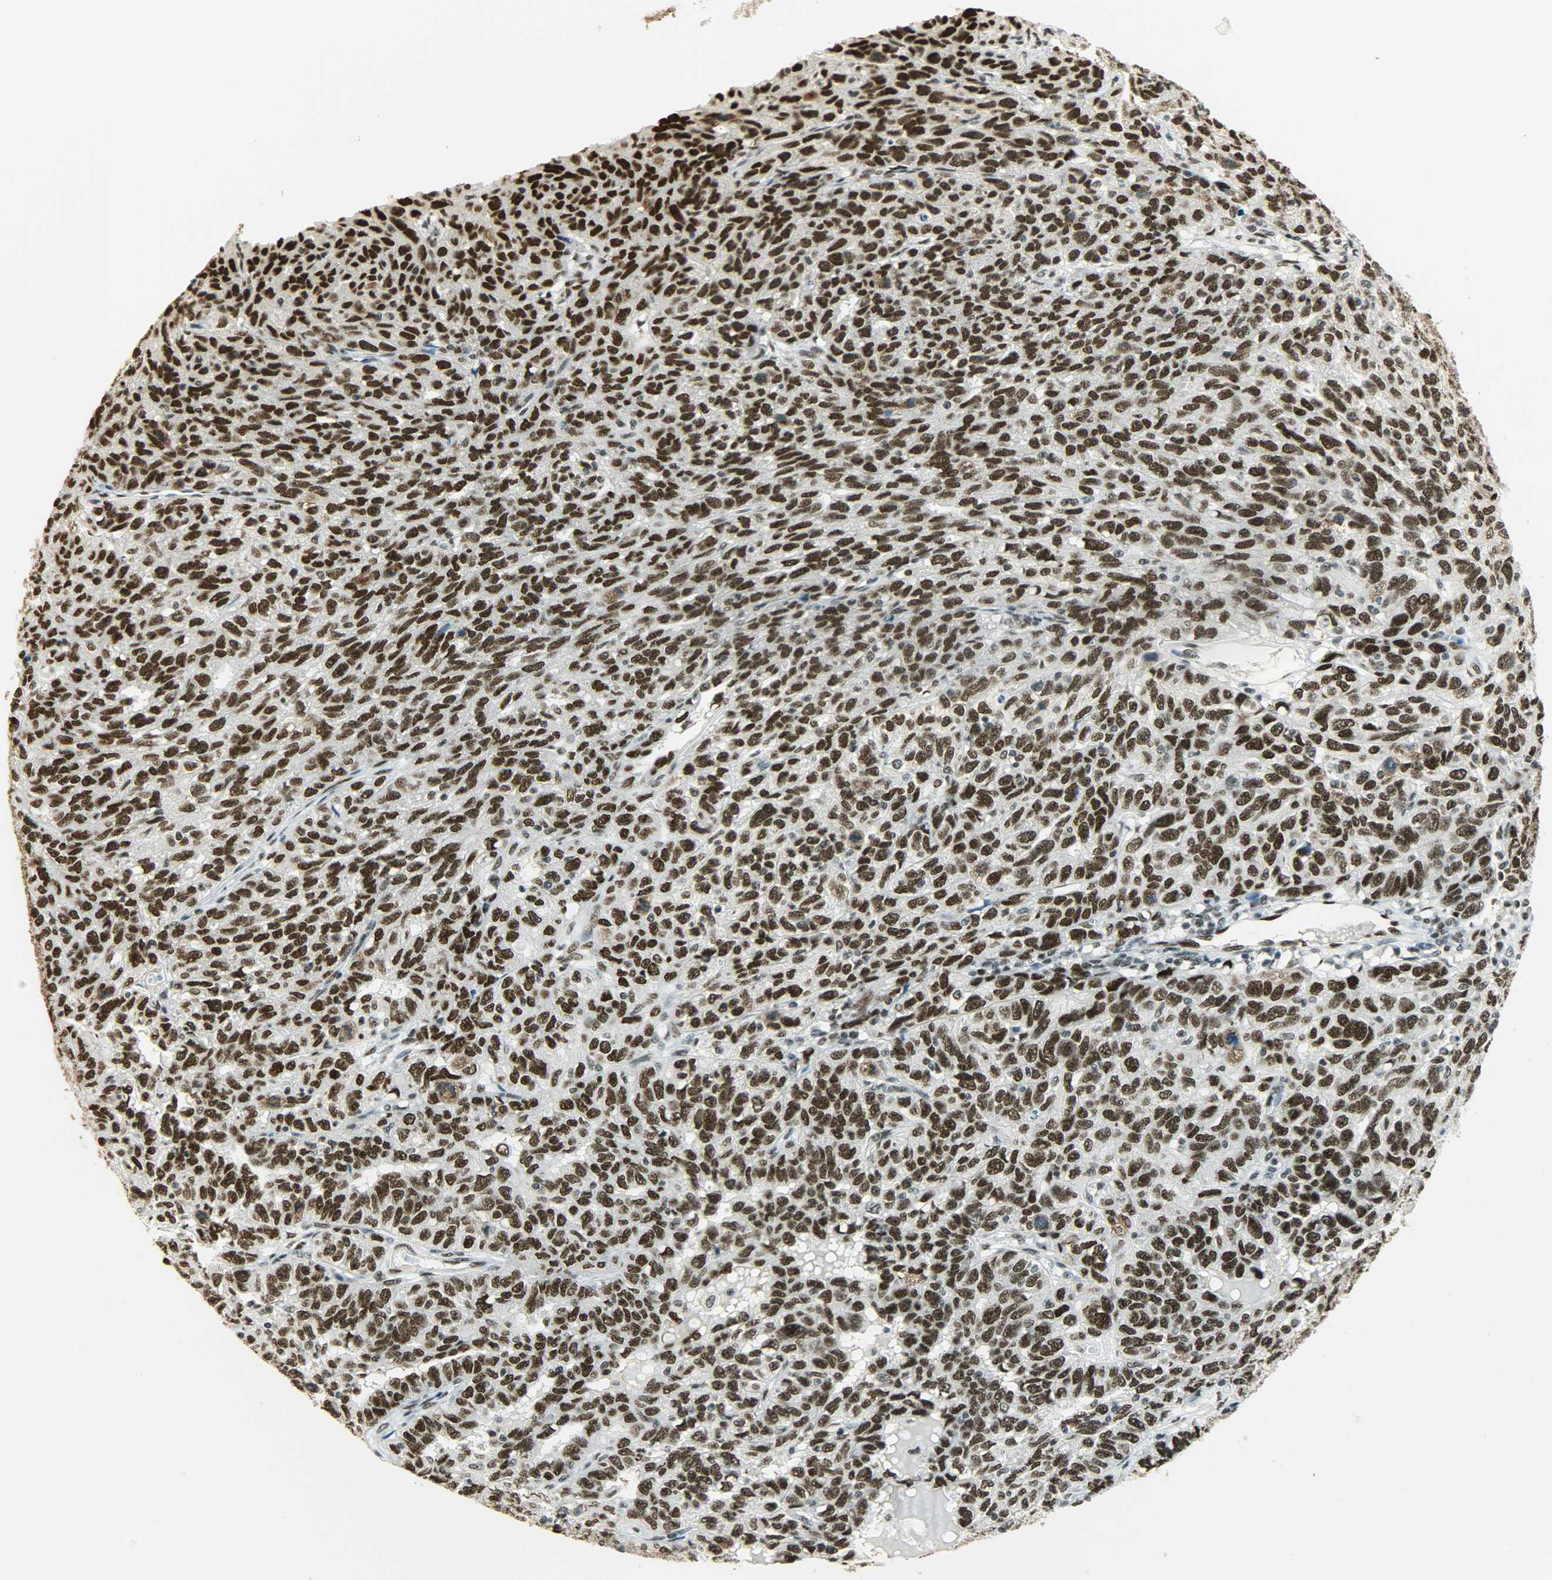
{"staining": {"intensity": "strong", "quantity": ">75%", "location": "nuclear"}, "tissue": "ovarian cancer", "cell_type": "Tumor cells", "image_type": "cancer", "snomed": [{"axis": "morphology", "description": "Cystadenocarcinoma, serous, NOS"}, {"axis": "topography", "description": "Ovary"}], "caption": "Protein expression analysis of human ovarian cancer reveals strong nuclear staining in approximately >75% of tumor cells.", "gene": "MYEF2", "patient": {"sex": "female", "age": 71}}